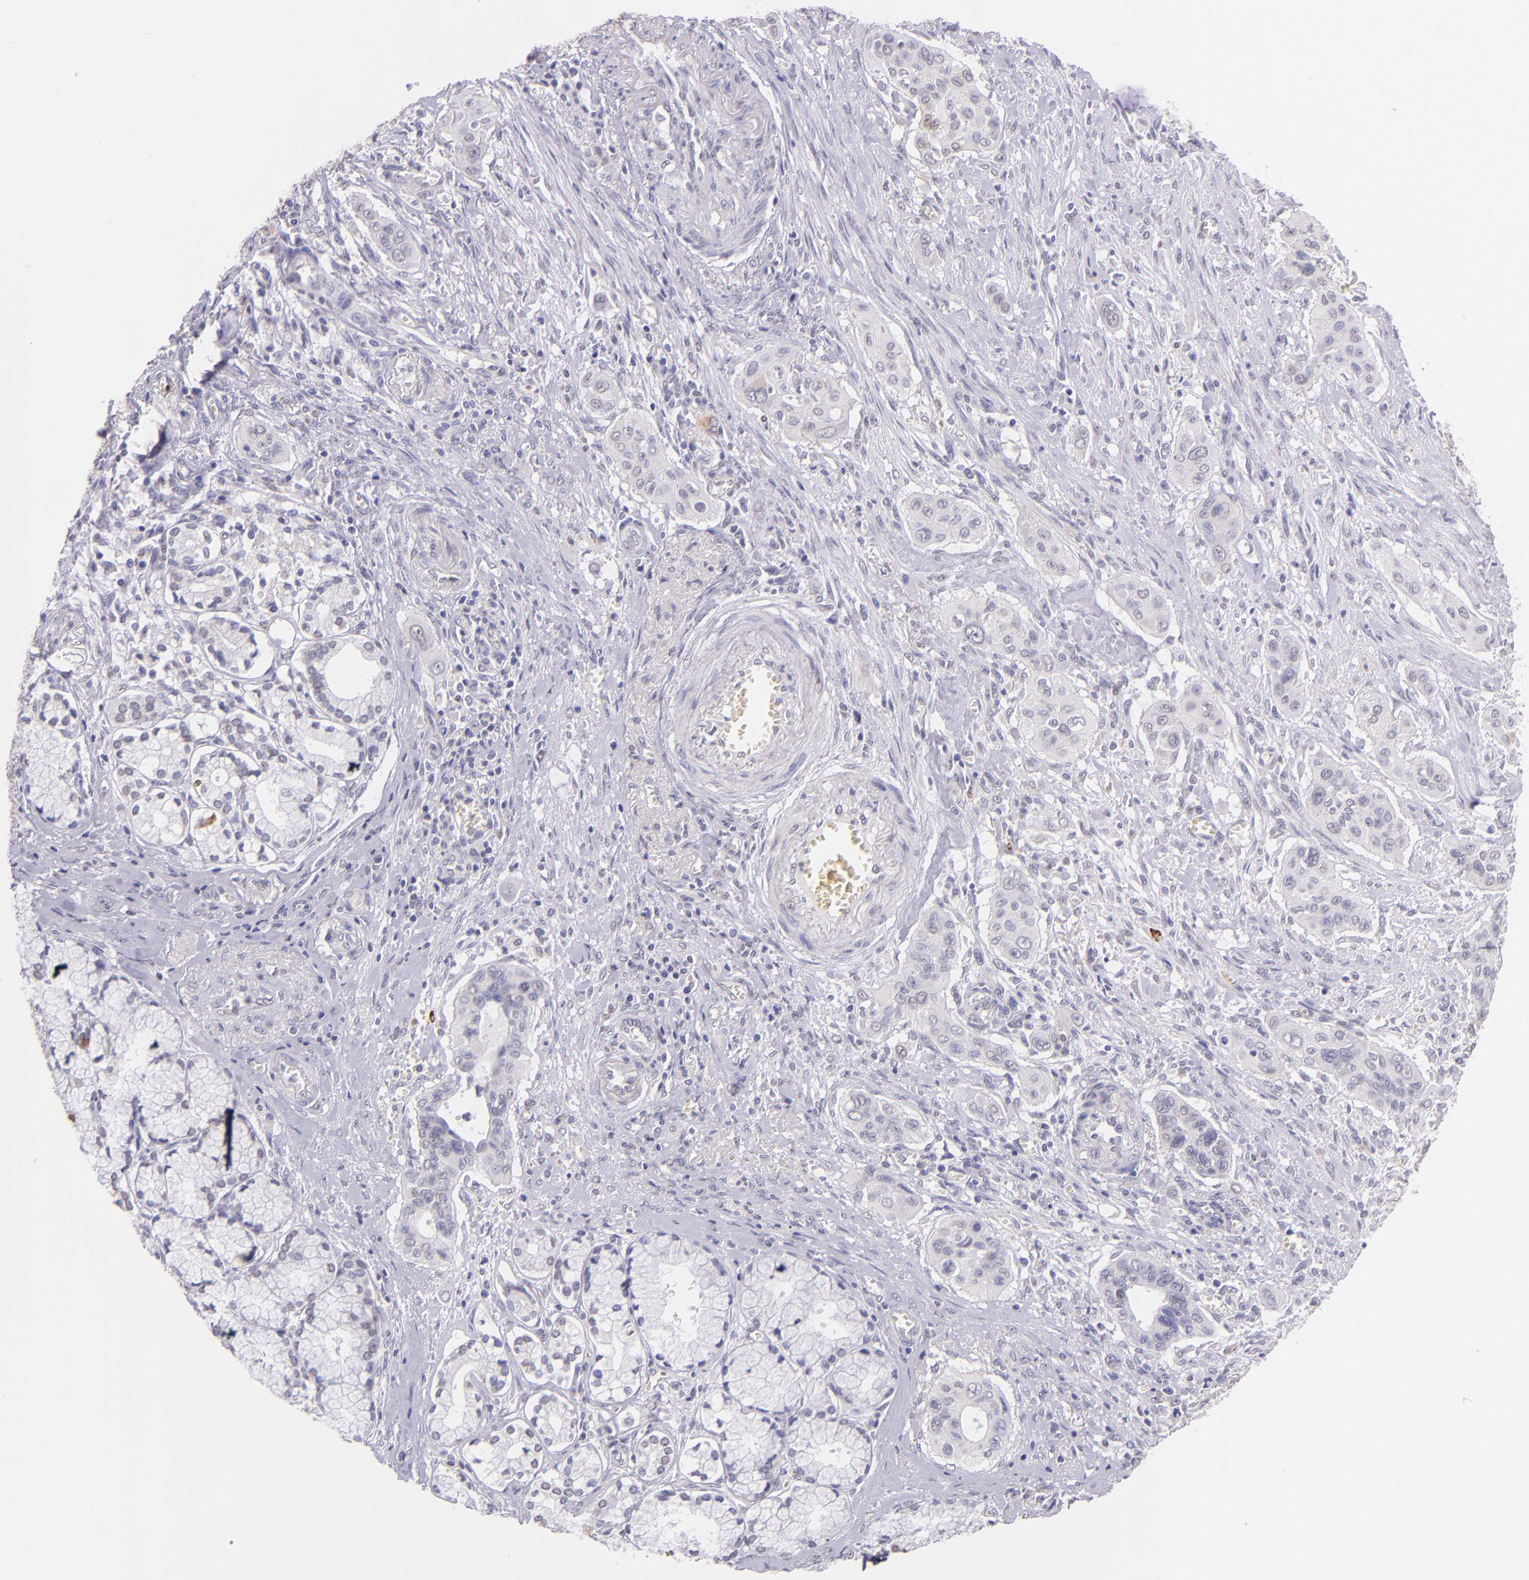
{"staining": {"intensity": "negative", "quantity": "none", "location": "none"}, "tissue": "pancreatic cancer", "cell_type": "Tumor cells", "image_type": "cancer", "snomed": [{"axis": "morphology", "description": "Adenocarcinoma, NOS"}, {"axis": "topography", "description": "Pancreas"}], "caption": "Adenocarcinoma (pancreatic) was stained to show a protein in brown. There is no significant positivity in tumor cells.", "gene": "RTN1", "patient": {"sex": "male", "age": 77}}